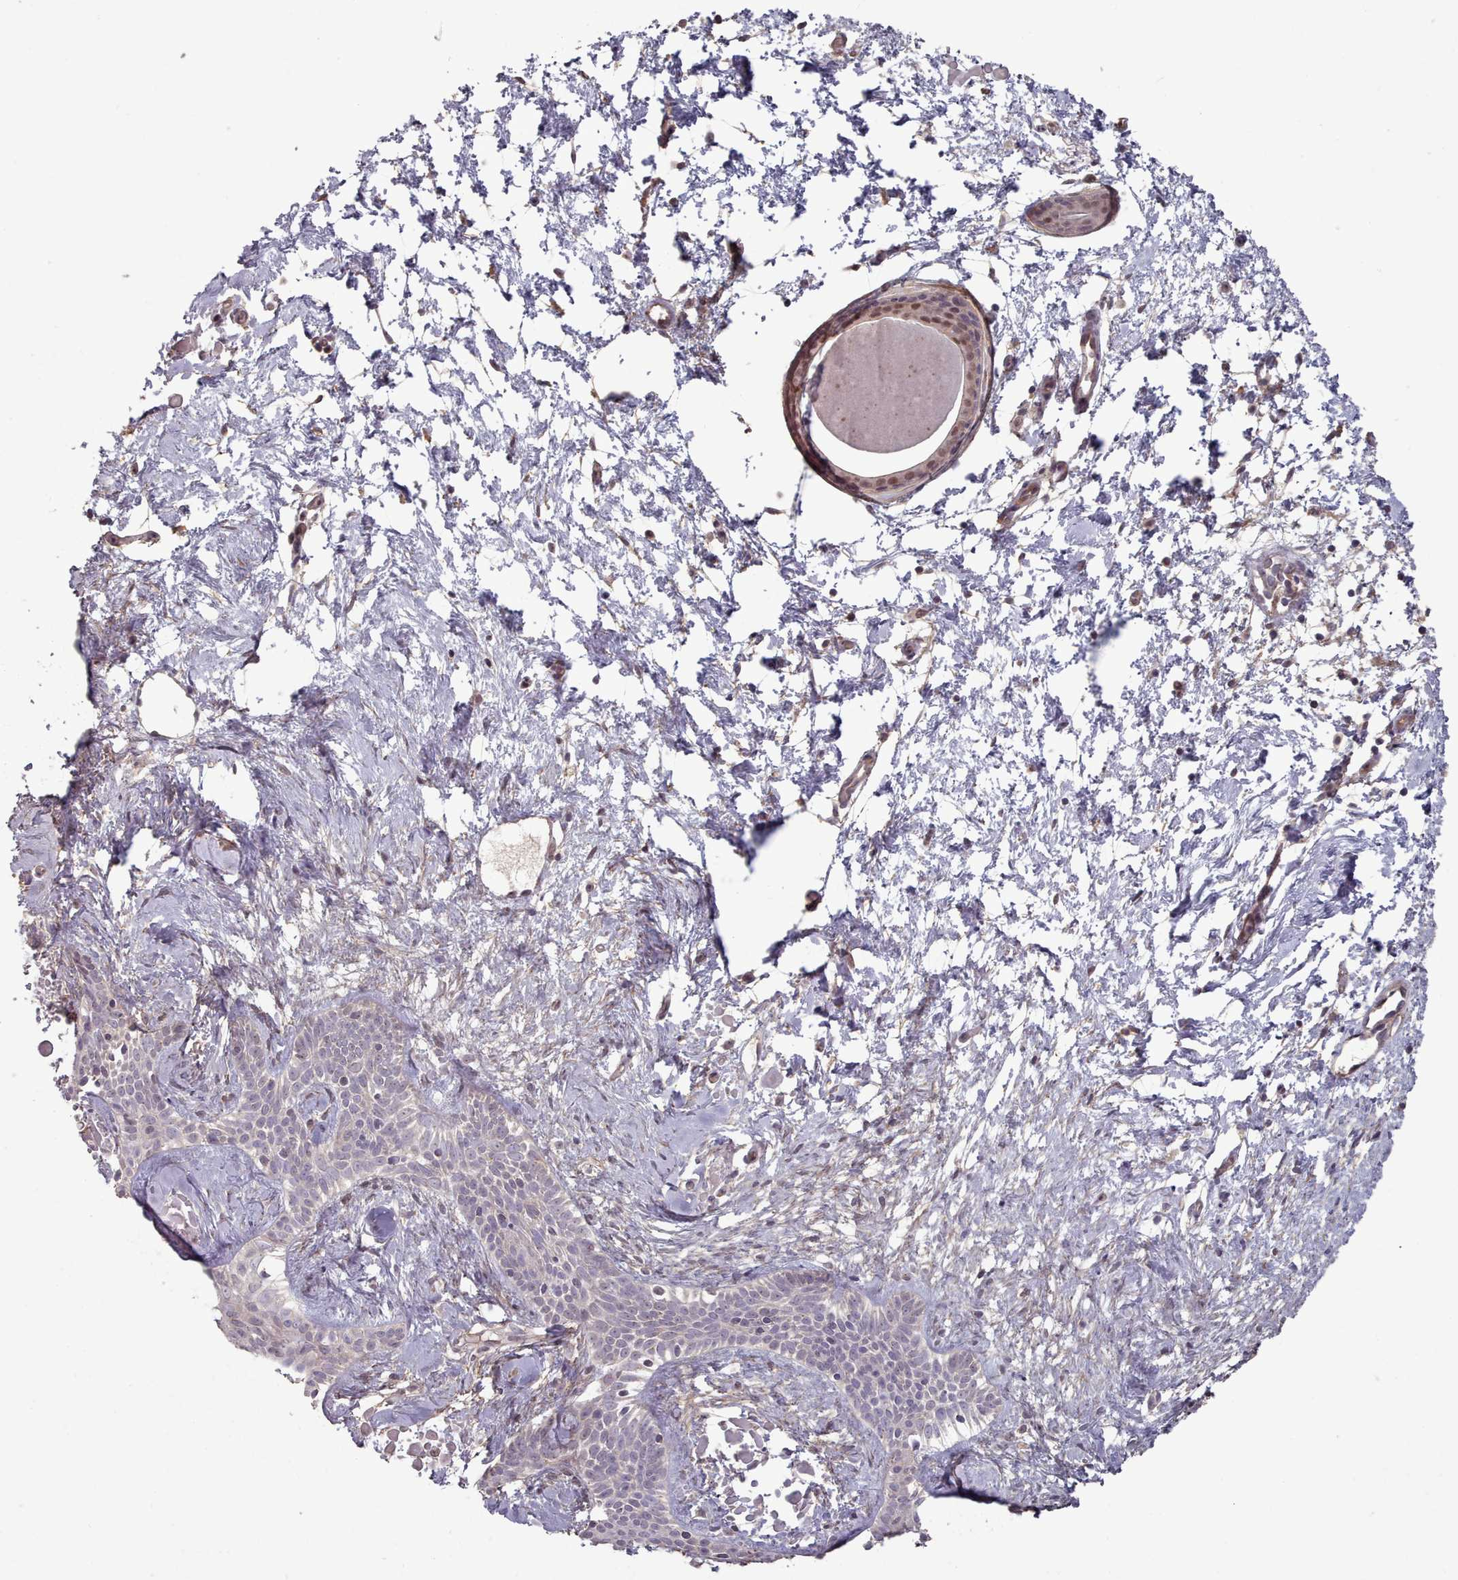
{"staining": {"intensity": "negative", "quantity": "none", "location": "none"}, "tissue": "skin cancer", "cell_type": "Tumor cells", "image_type": "cancer", "snomed": [{"axis": "morphology", "description": "Basal cell carcinoma"}, {"axis": "topography", "description": "Skin"}], "caption": "A histopathology image of human skin cancer (basal cell carcinoma) is negative for staining in tumor cells.", "gene": "ERCC6L", "patient": {"sex": "male", "age": 78}}